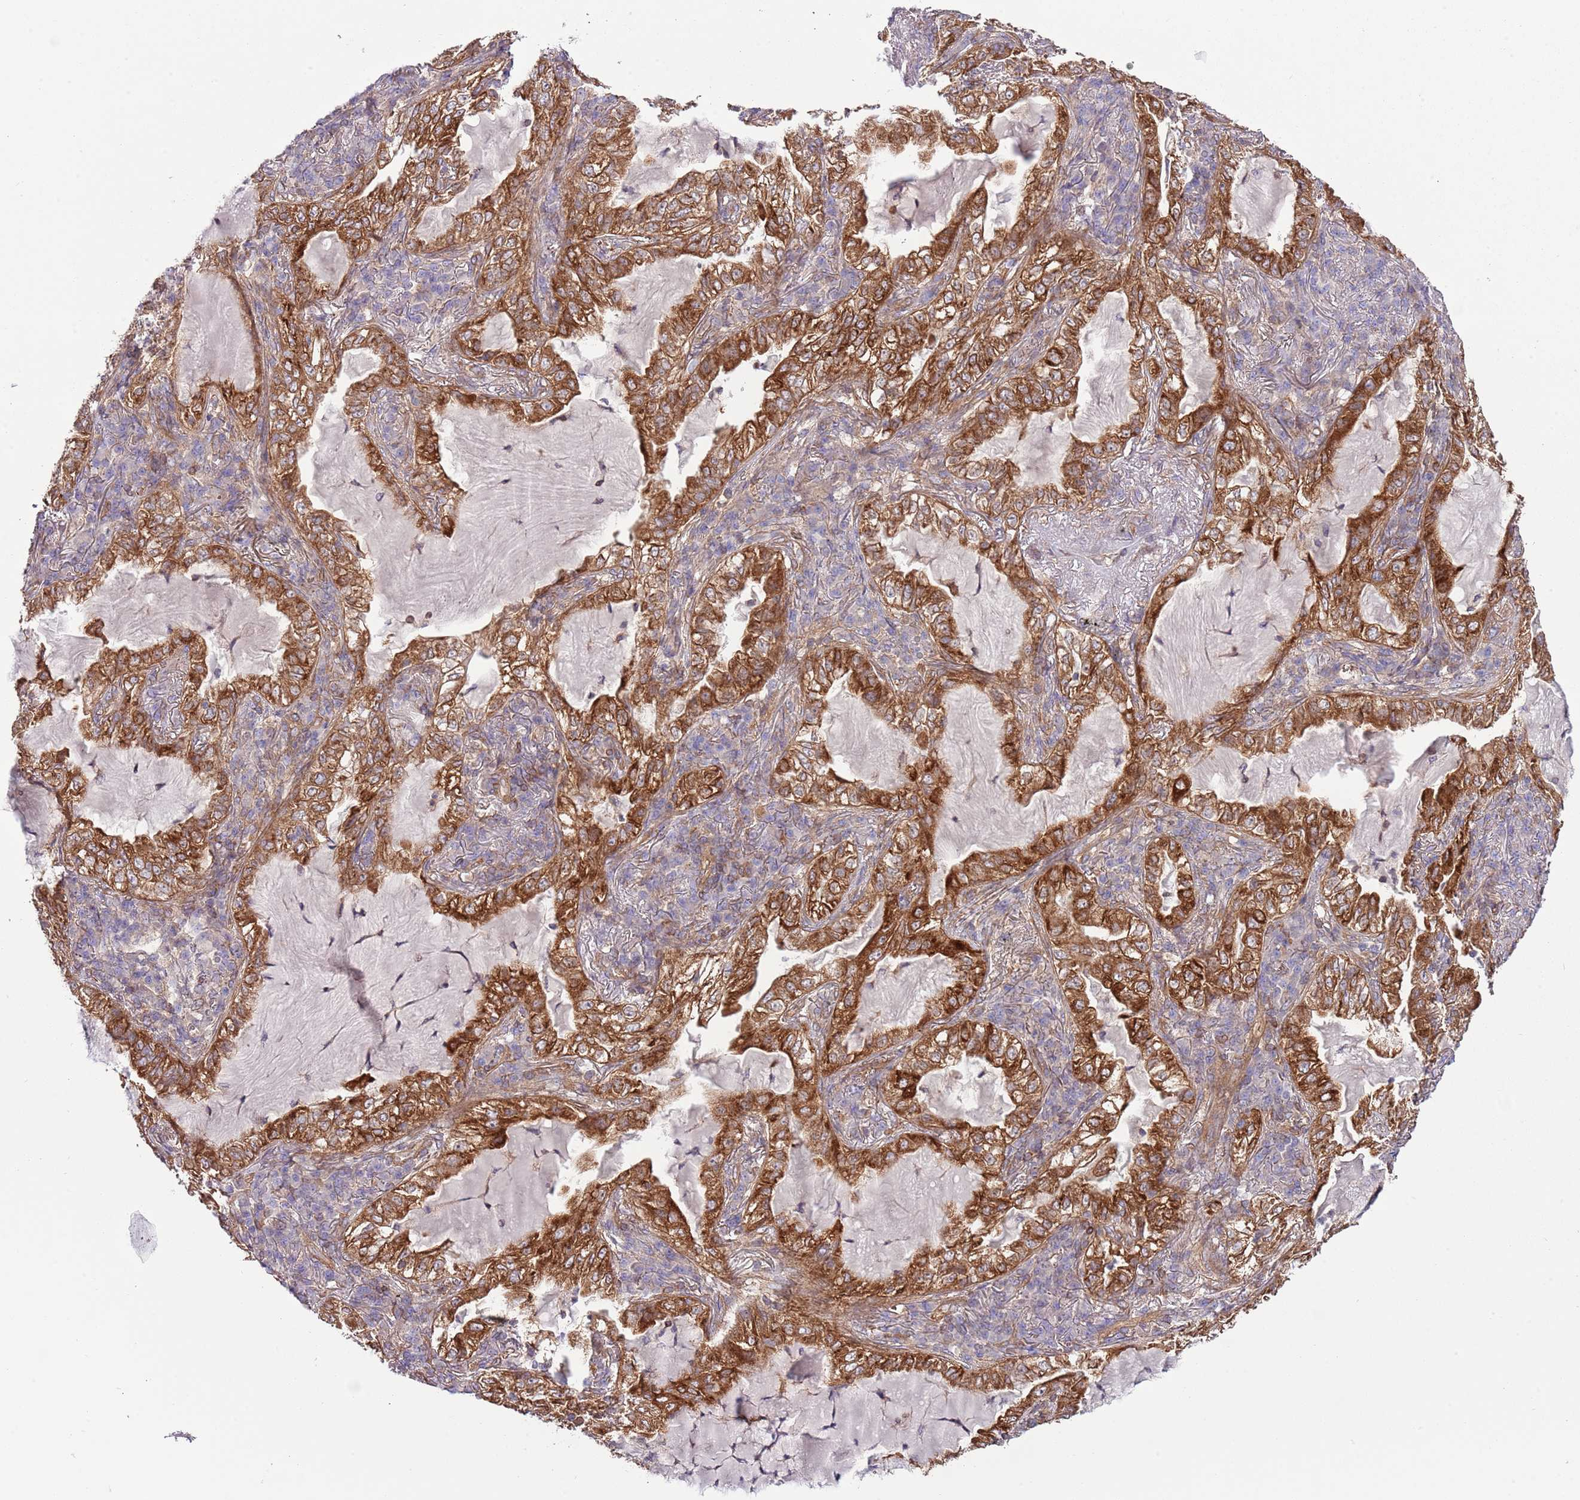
{"staining": {"intensity": "strong", "quantity": ">75%", "location": "cytoplasmic/membranous"}, "tissue": "lung cancer", "cell_type": "Tumor cells", "image_type": "cancer", "snomed": [{"axis": "morphology", "description": "Adenocarcinoma, NOS"}, {"axis": "topography", "description": "Lung"}], "caption": "Strong cytoplasmic/membranous positivity for a protein is seen in approximately >75% of tumor cells of lung cancer using immunohistochemistry.", "gene": "LPIN2", "patient": {"sex": "female", "age": 73}}